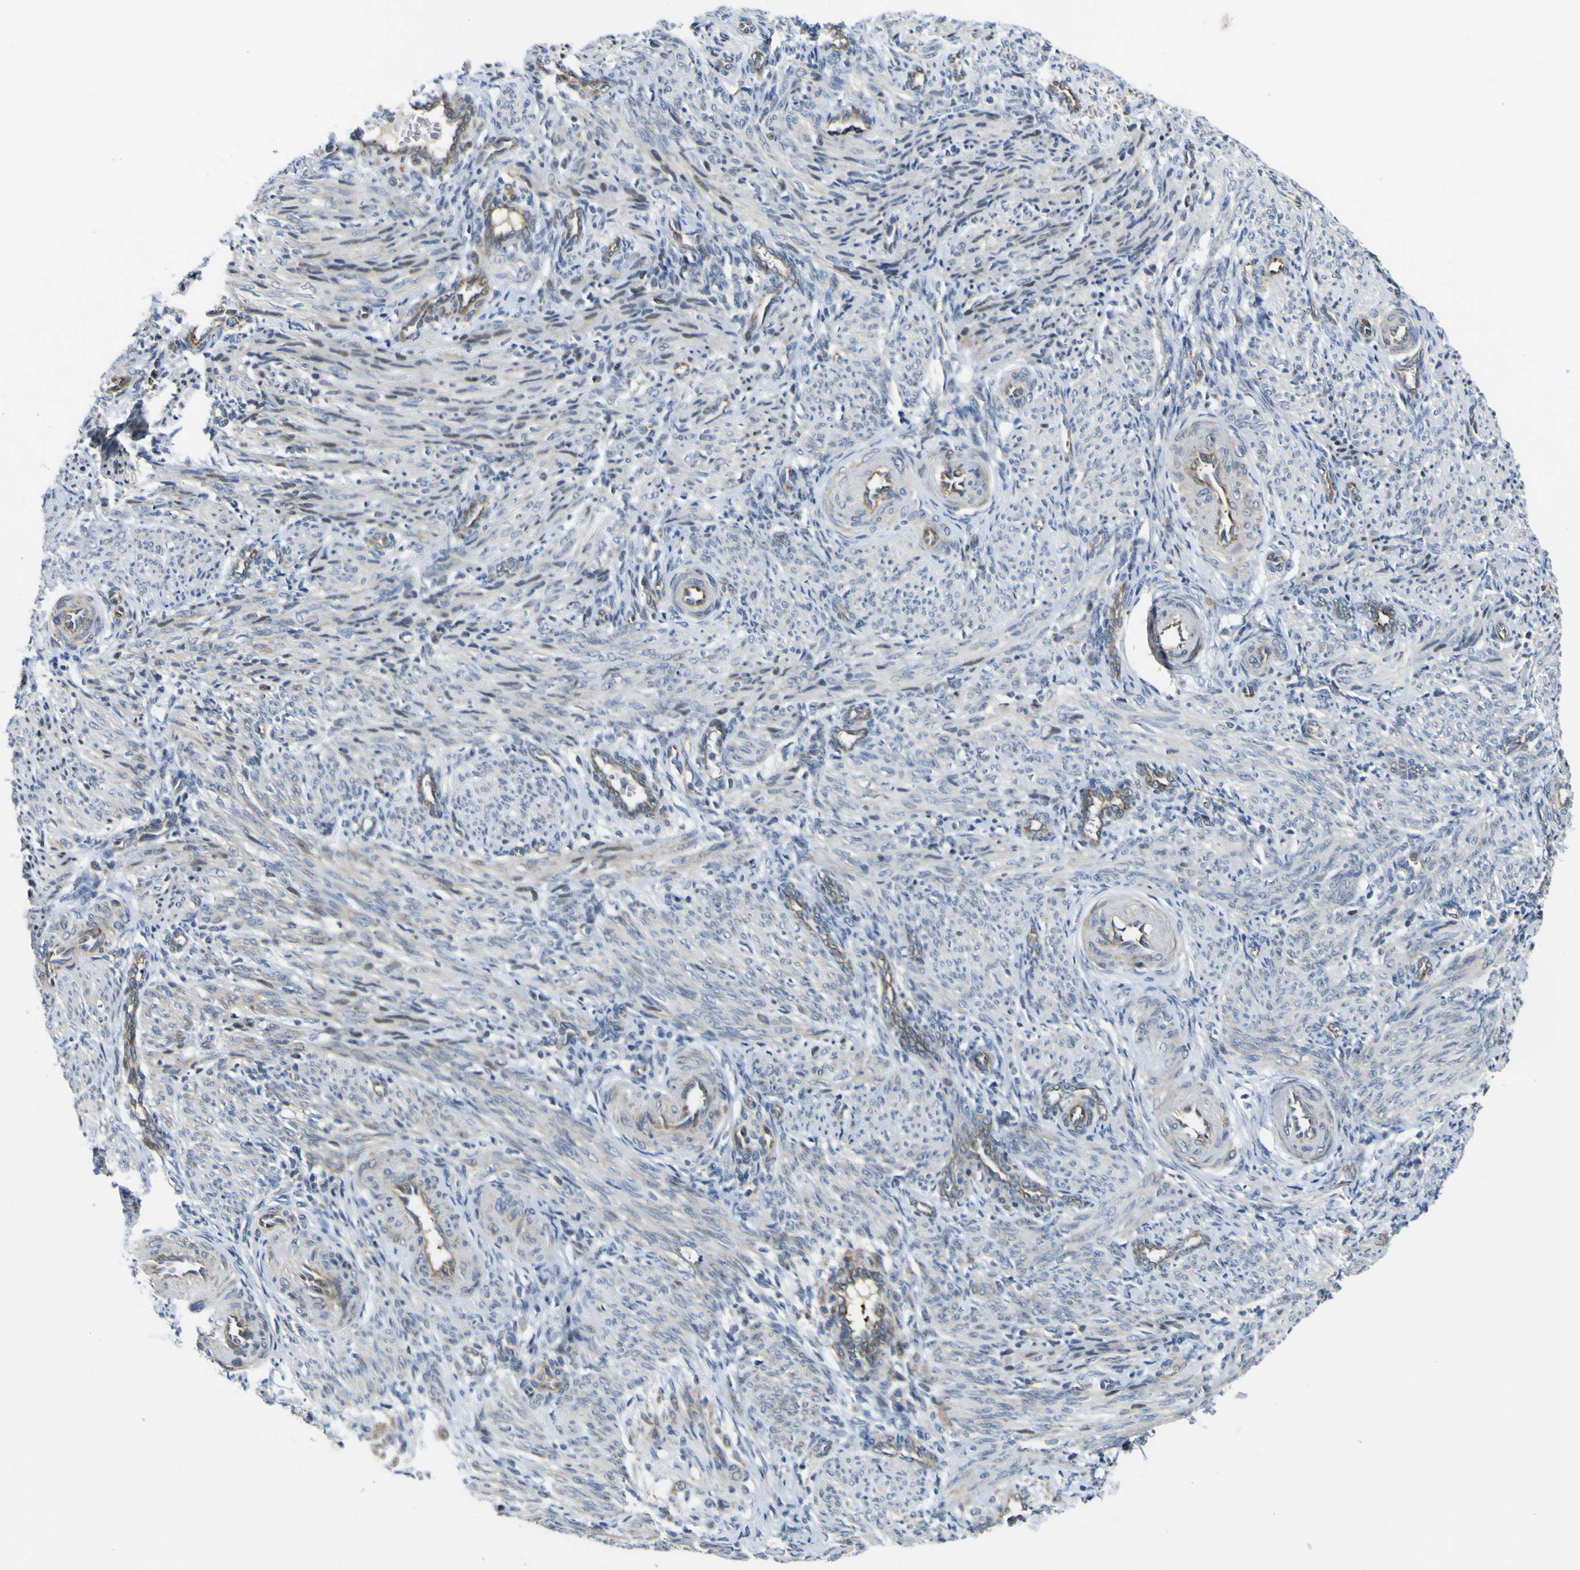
{"staining": {"intensity": "strong", "quantity": "25%-75%", "location": "cytoplasmic/membranous"}, "tissue": "smooth muscle", "cell_type": "Smooth muscle cells", "image_type": "normal", "snomed": [{"axis": "morphology", "description": "Normal tissue, NOS"}, {"axis": "topography", "description": "Endometrium"}], "caption": "This is a photomicrograph of IHC staining of normal smooth muscle, which shows strong staining in the cytoplasmic/membranous of smooth muscle cells.", "gene": "KDM7A", "patient": {"sex": "female", "age": 33}}